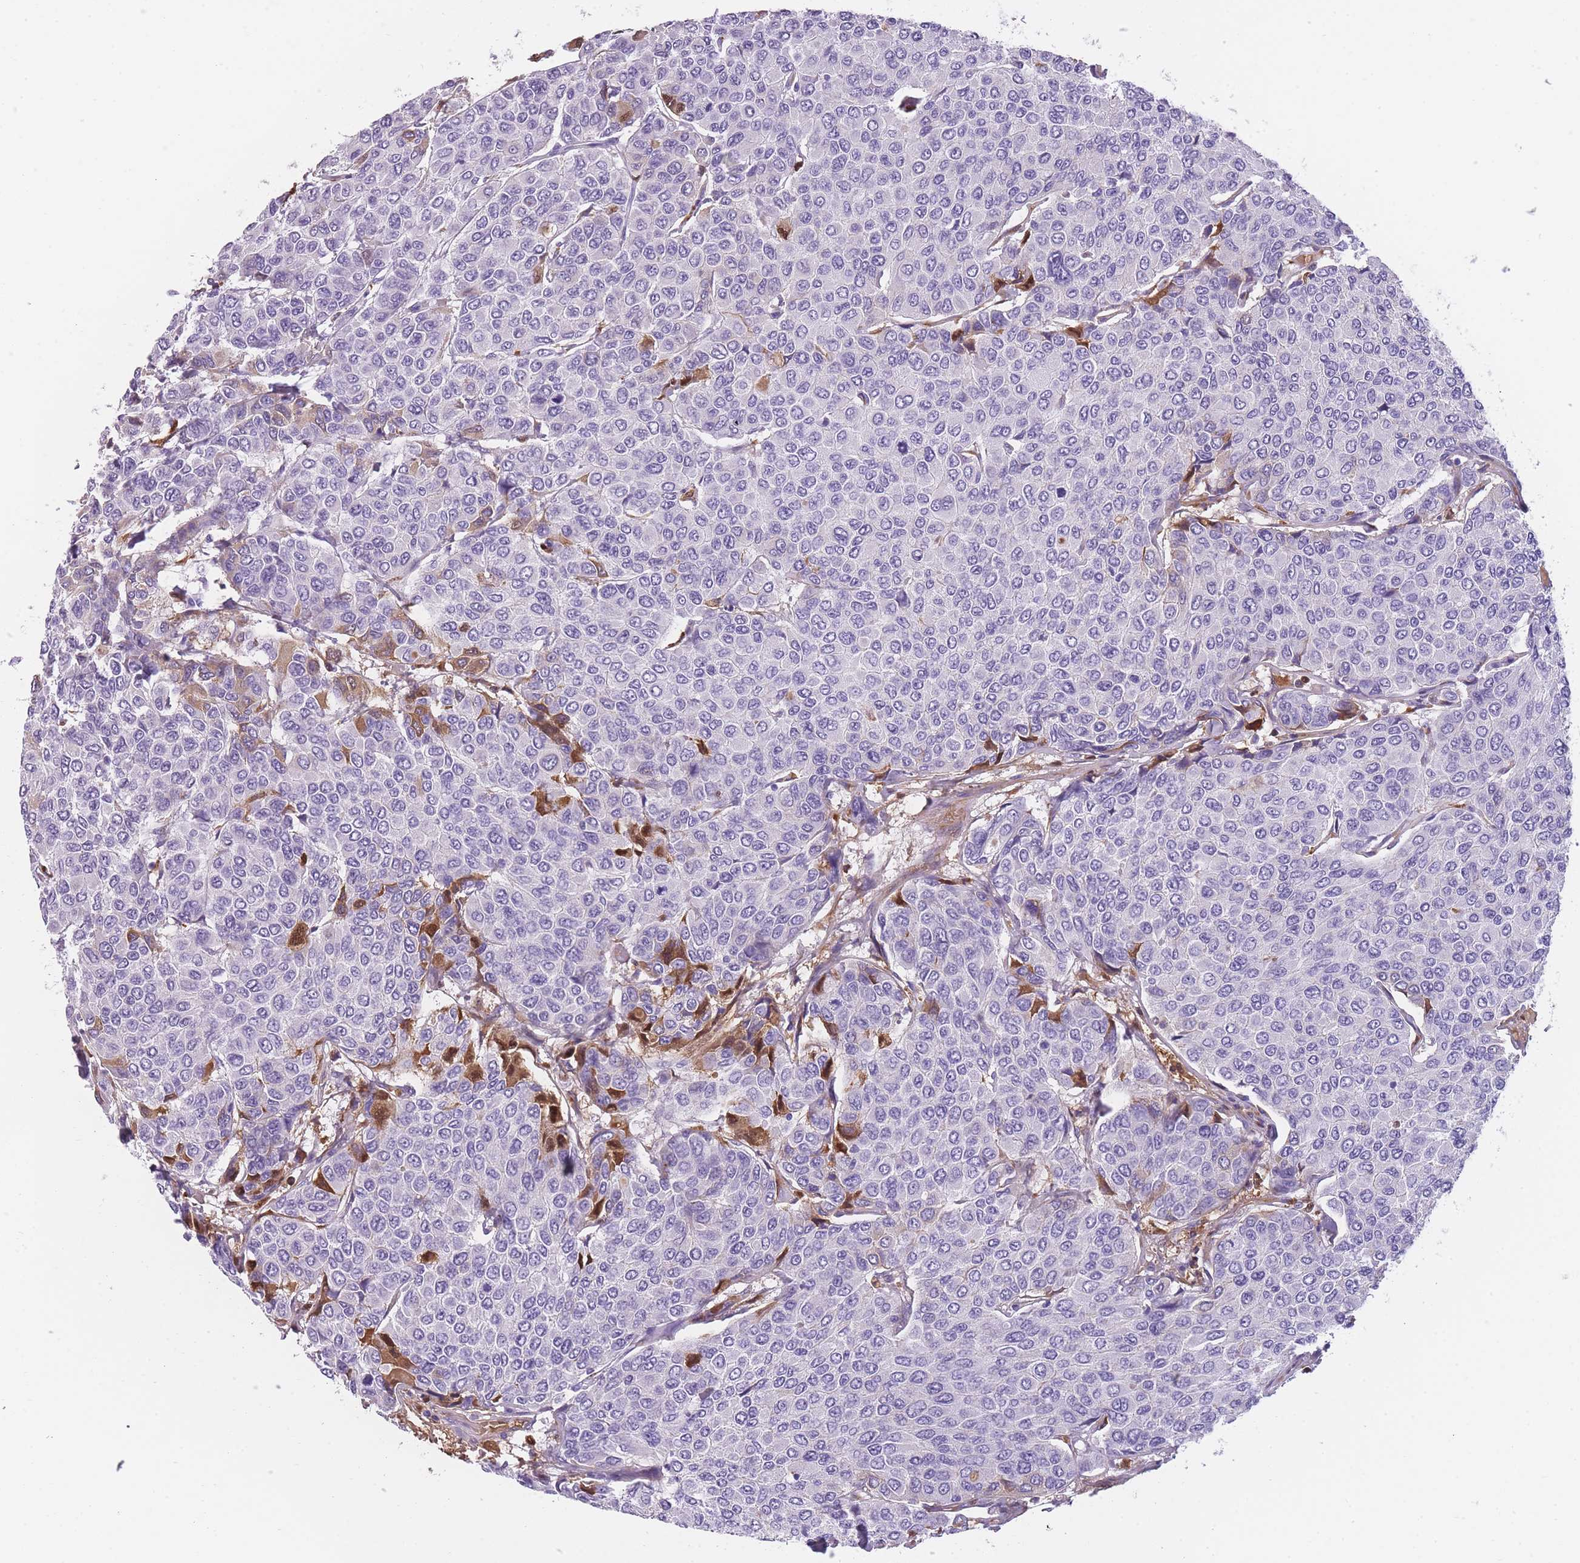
{"staining": {"intensity": "negative", "quantity": "none", "location": "none"}, "tissue": "breast cancer", "cell_type": "Tumor cells", "image_type": "cancer", "snomed": [{"axis": "morphology", "description": "Duct carcinoma"}, {"axis": "topography", "description": "Breast"}], "caption": "Immunohistochemistry (IHC) micrograph of neoplastic tissue: breast cancer stained with DAB reveals no significant protein expression in tumor cells. The staining is performed using DAB brown chromogen with nuclei counter-stained in using hematoxylin.", "gene": "GNAT1", "patient": {"sex": "female", "age": 55}}